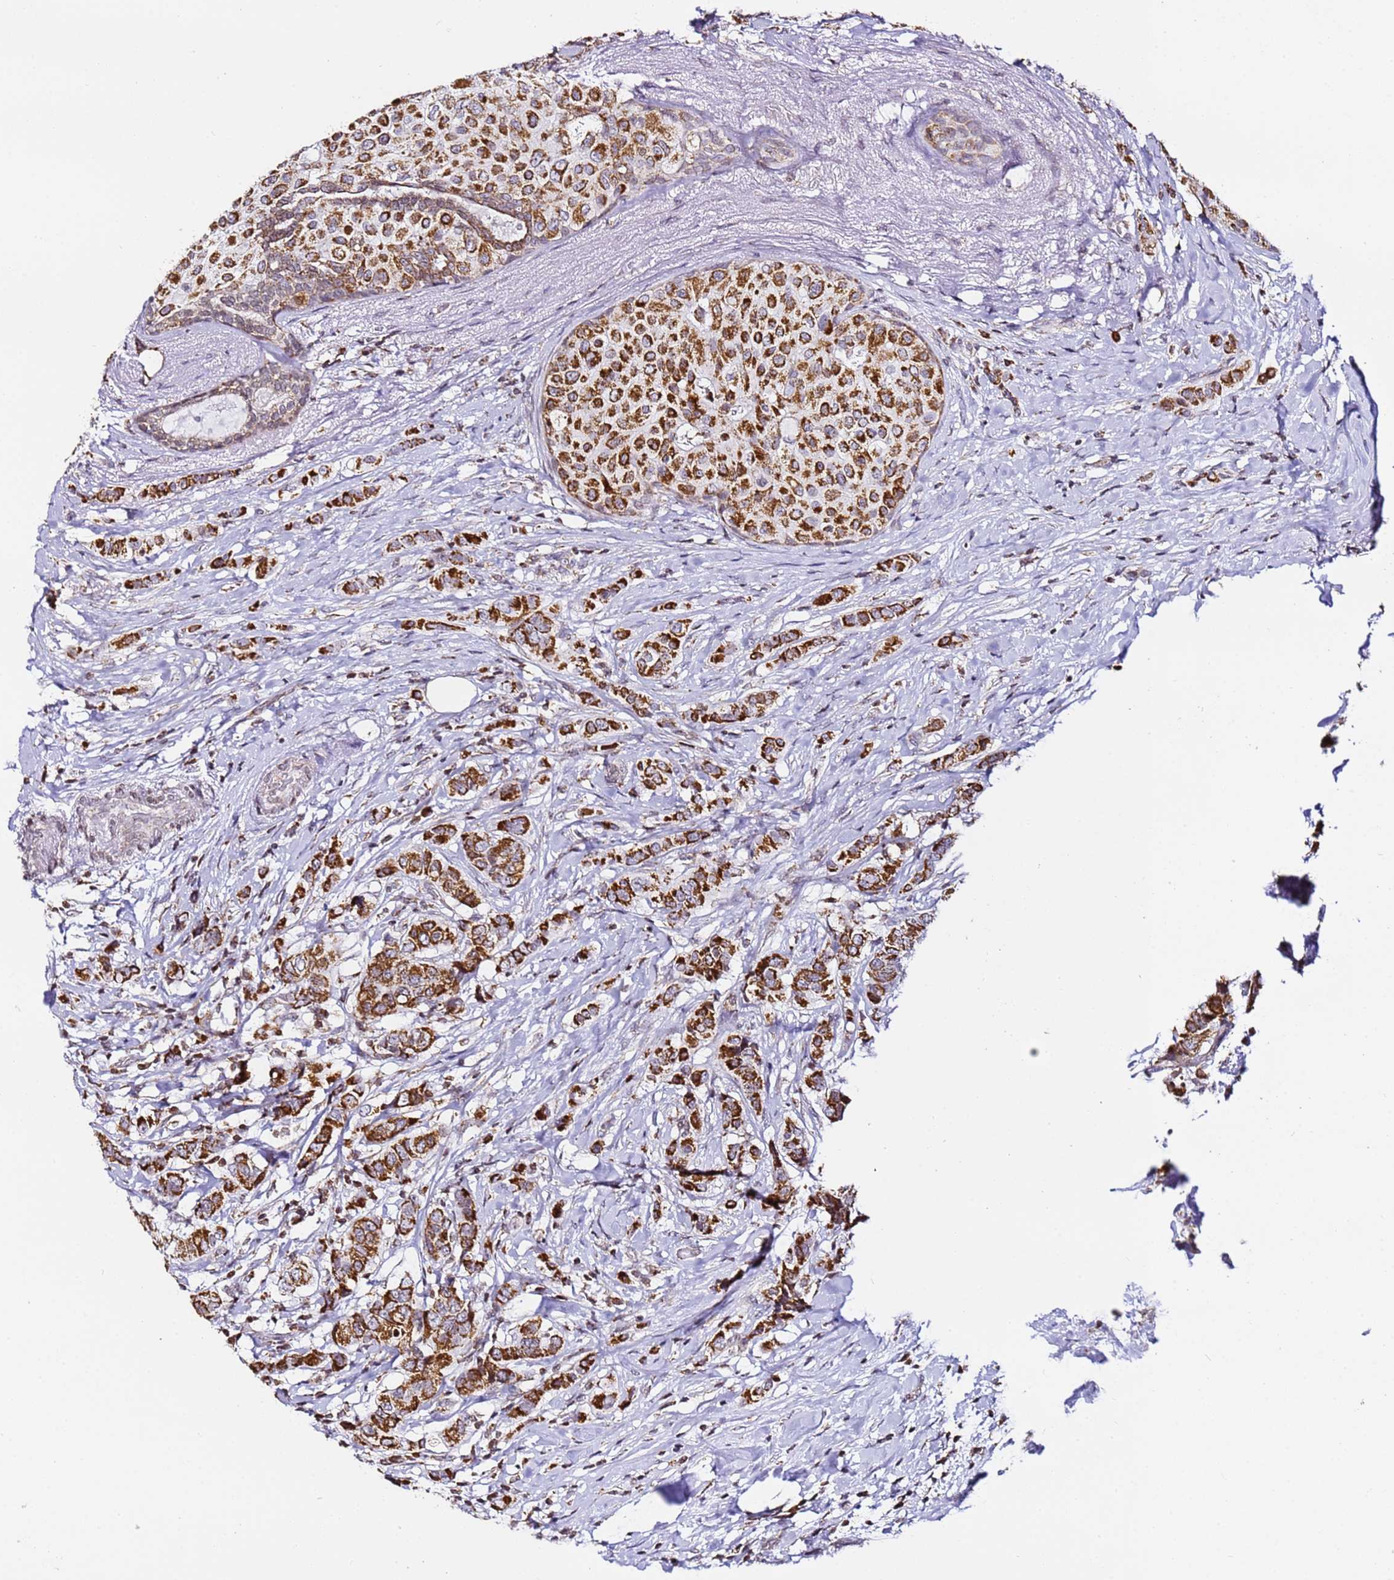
{"staining": {"intensity": "strong", "quantity": ">75%", "location": "cytoplasmic/membranous"}, "tissue": "breast cancer", "cell_type": "Tumor cells", "image_type": "cancer", "snomed": [{"axis": "morphology", "description": "Lobular carcinoma"}, {"axis": "topography", "description": "Breast"}], "caption": "Tumor cells exhibit high levels of strong cytoplasmic/membranous staining in about >75% of cells in human breast cancer (lobular carcinoma).", "gene": "HSPE1", "patient": {"sex": "female", "age": 51}}